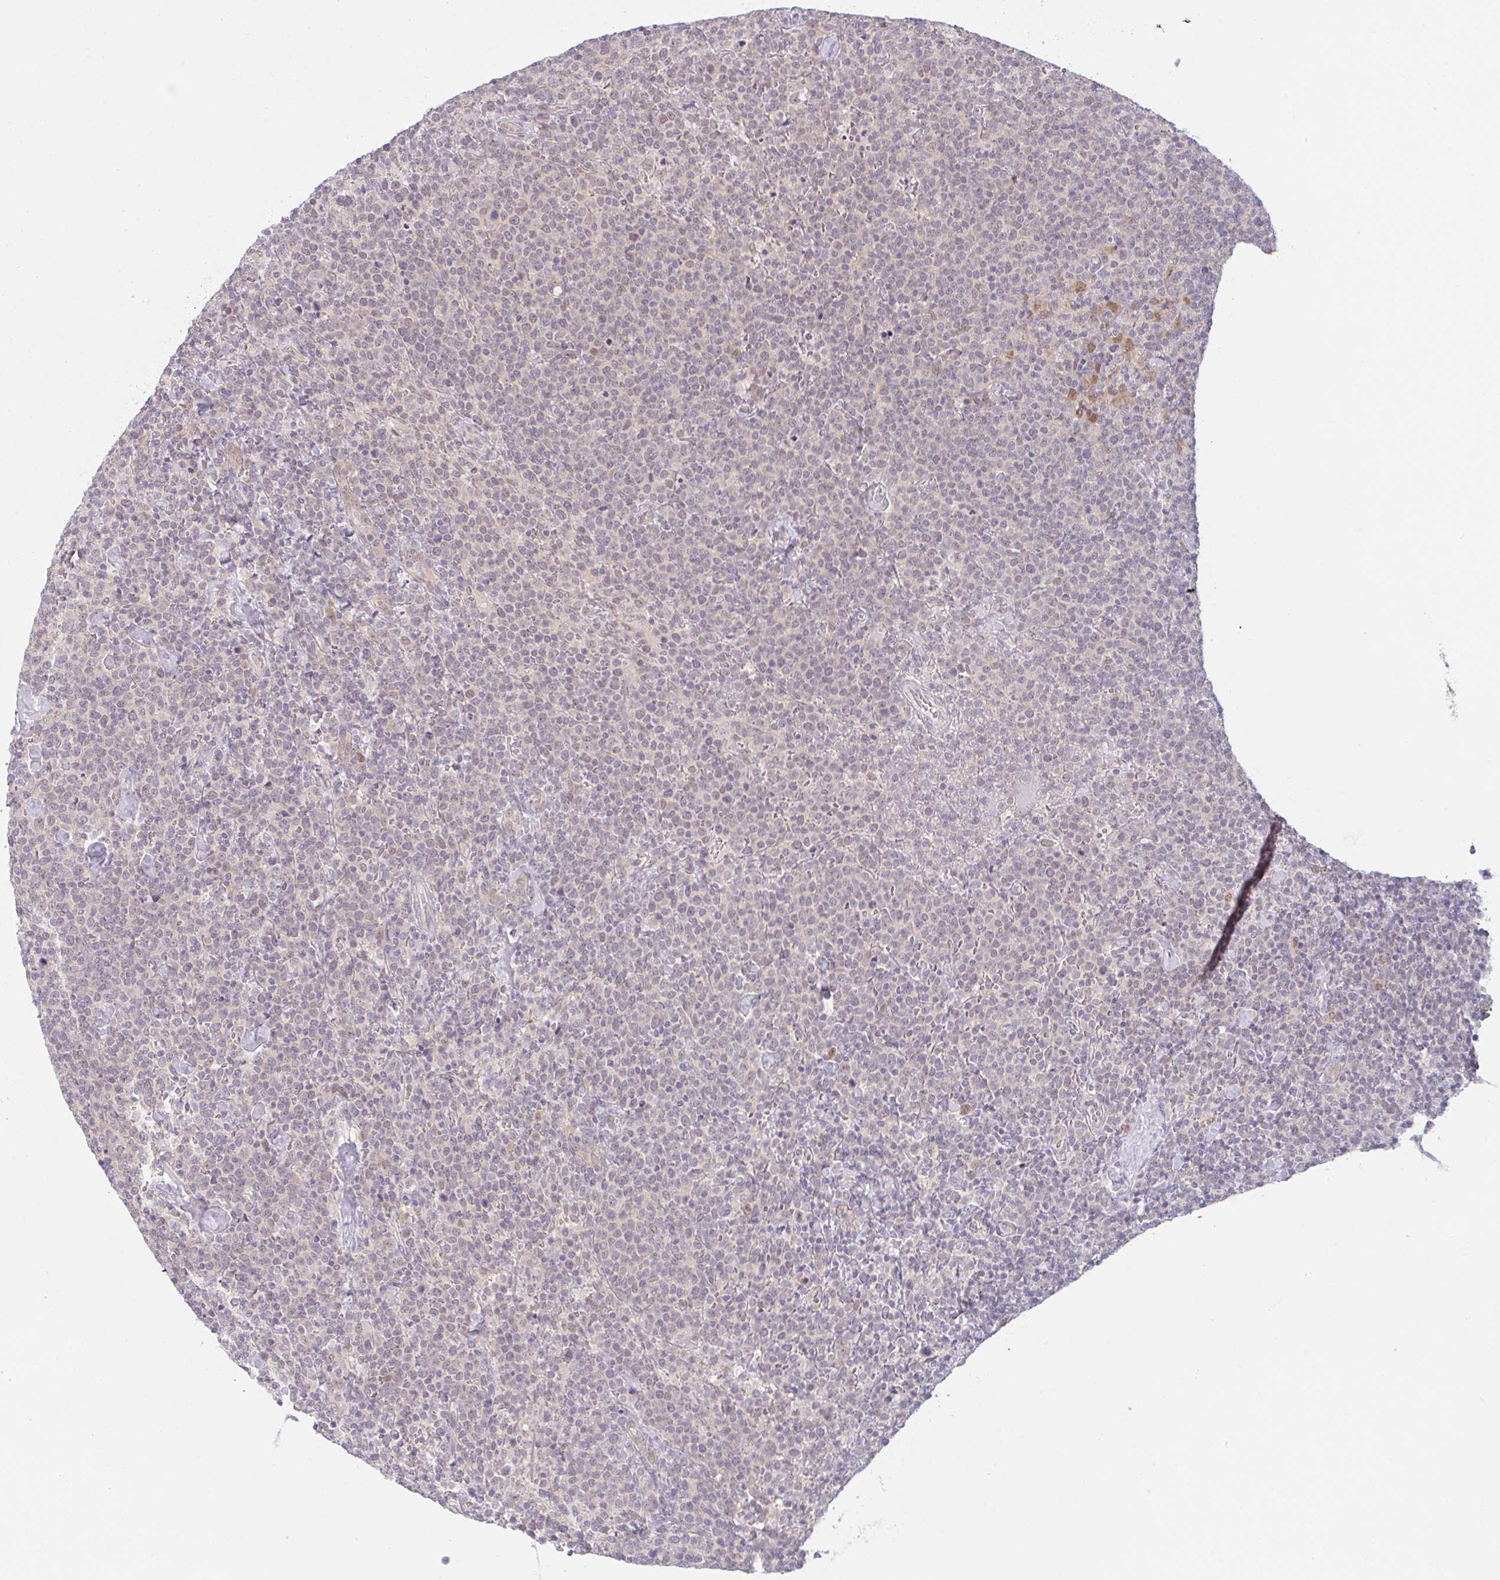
{"staining": {"intensity": "negative", "quantity": "none", "location": "none"}, "tissue": "lymphoma", "cell_type": "Tumor cells", "image_type": "cancer", "snomed": [{"axis": "morphology", "description": "Malignant lymphoma, non-Hodgkin's type, High grade"}, {"axis": "topography", "description": "Lymph node"}], "caption": "Immunohistochemistry of human lymphoma exhibits no expression in tumor cells.", "gene": "CSE1L", "patient": {"sex": "male", "age": 61}}